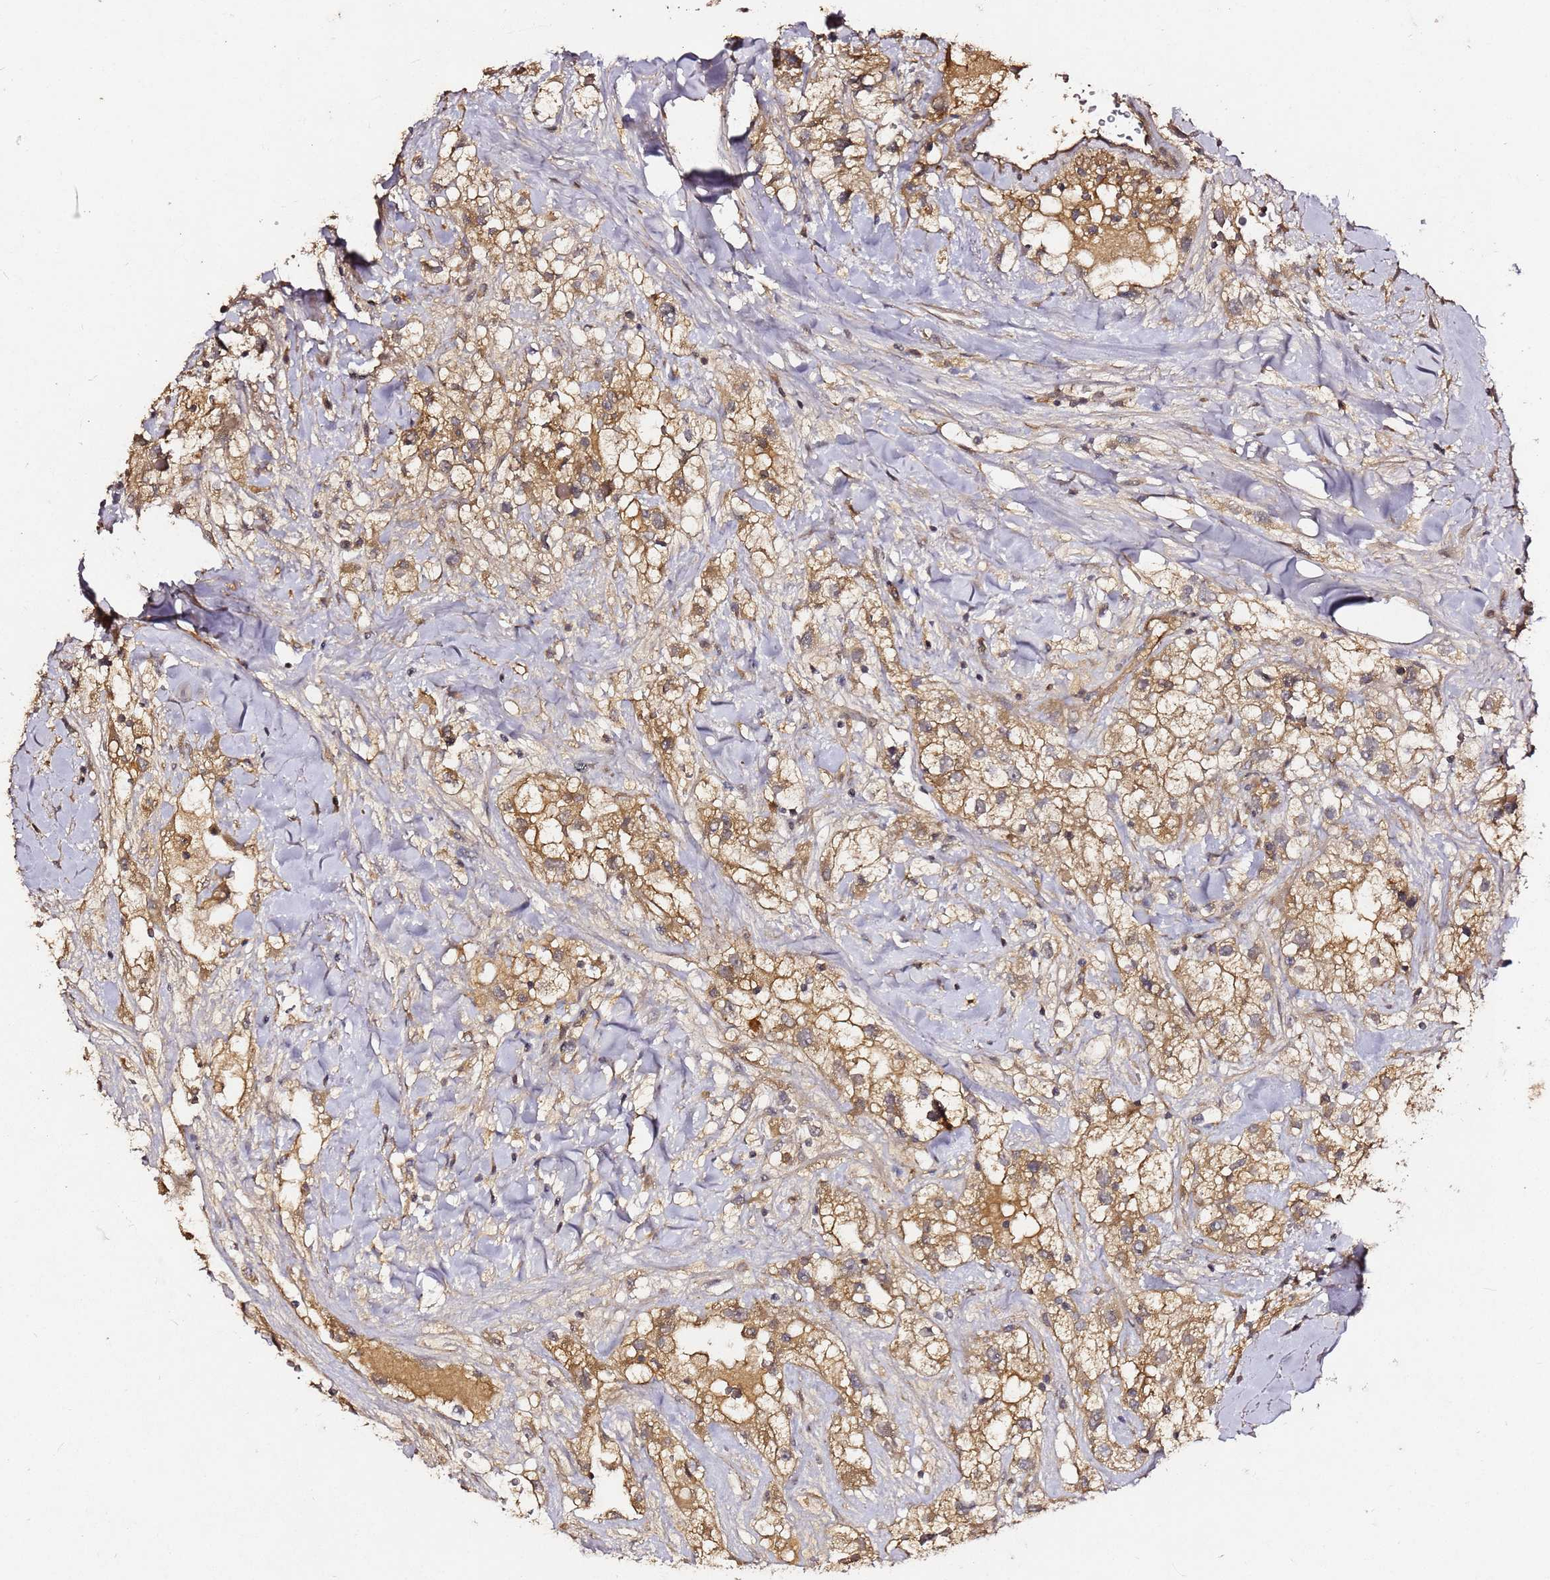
{"staining": {"intensity": "moderate", "quantity": ">75%", "location": "cytoplasmic/membranous"}, "tissue": "renal cancer", "cell_type": "Tumor cells", "image_type": "cancer", "snomed": [{"axis": "morphology", "description": "Adenocarcinoma, NOS"}, {"axis": "topography", "description": "Kidney"}], "caption": "Renal cancer stained for a protein shows moderate cytoplasmic/membranous positivity in tumor cells.", "gene": "C6orf136", "patient": {"sex": "male", "age": 59}}